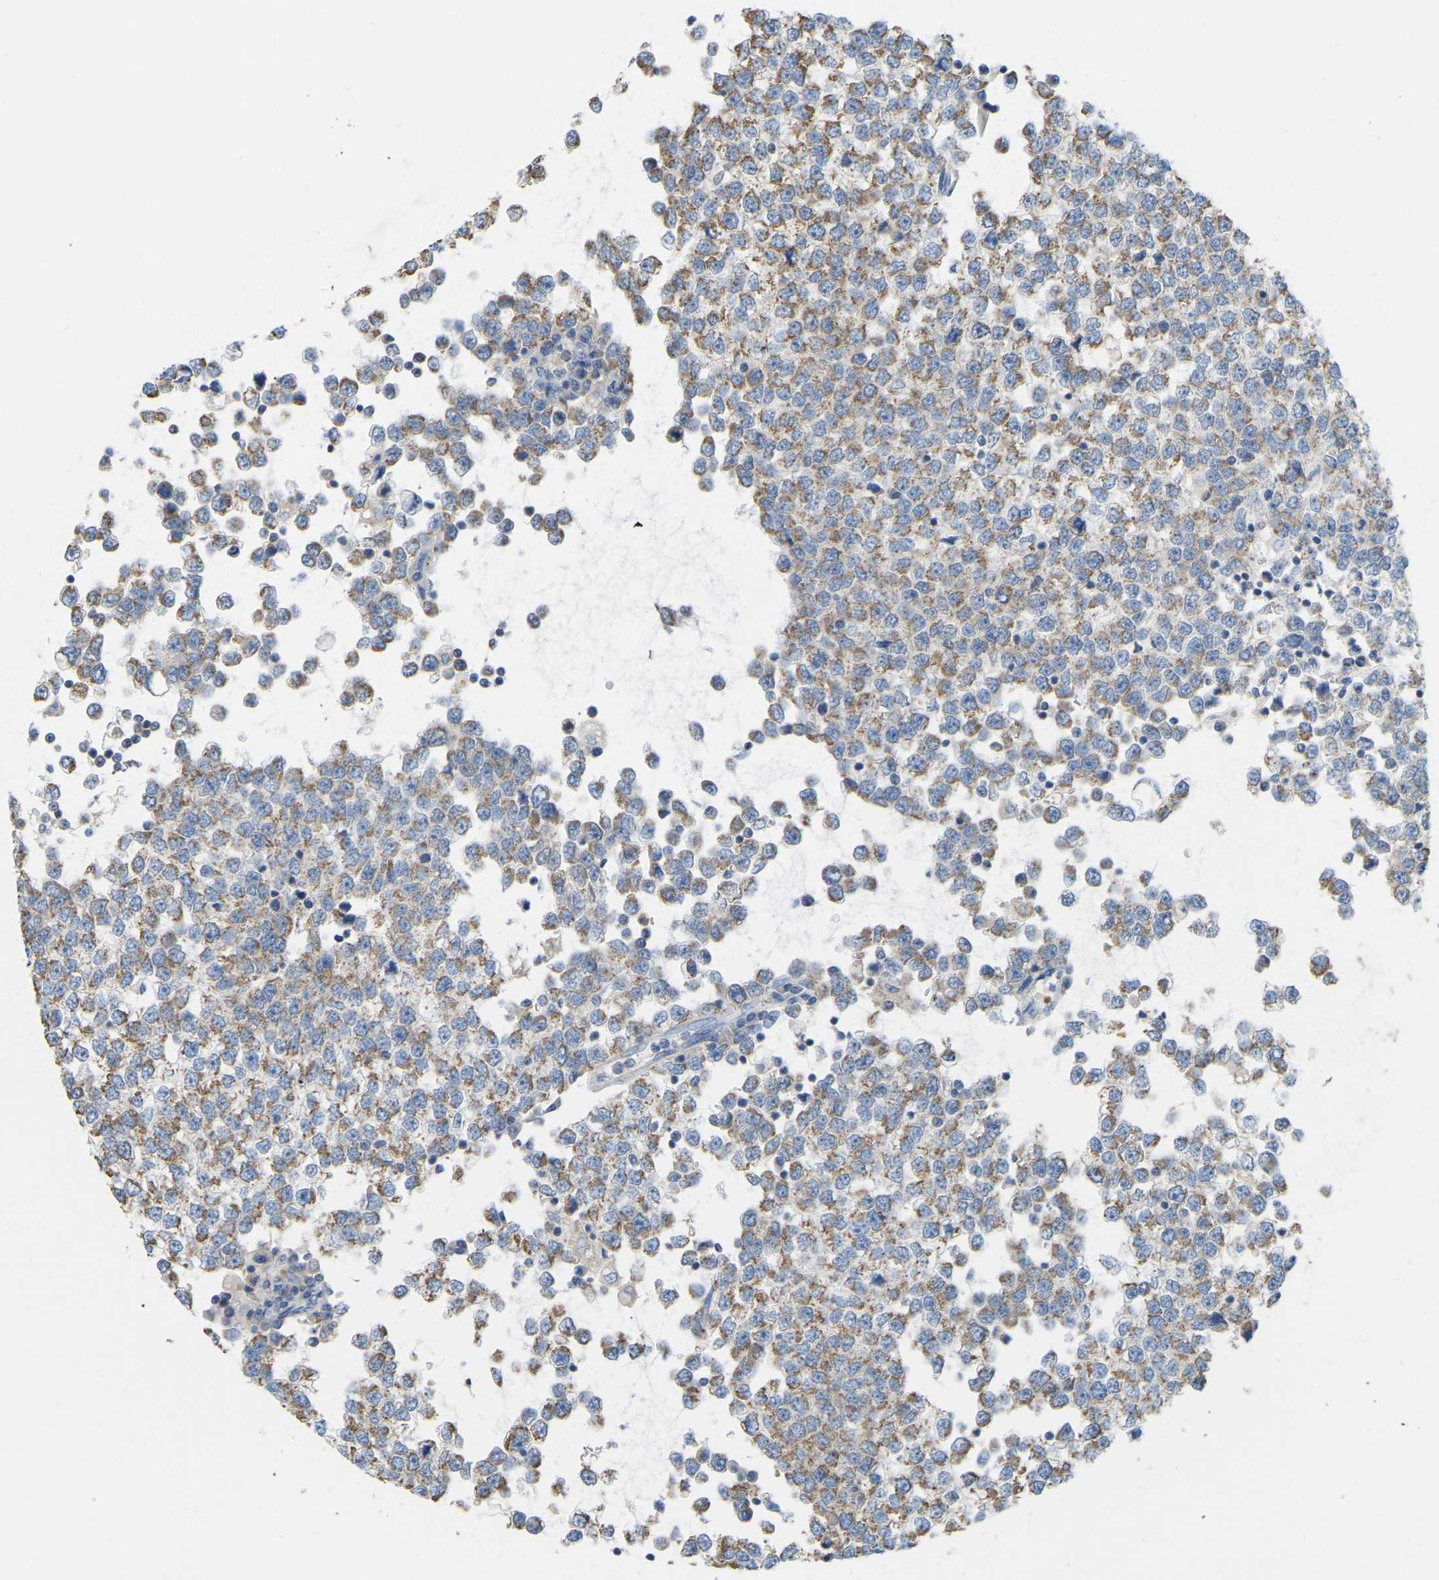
{"staining": {"intensity": "moderate", "quantity": ">75%", "location": "cytoplasmic/membranous"}, "tissue": "testis cancer", "cell_type": "Tumor cells", "image_type": "cancer", "snomed": [{"axis": "morphology", "description": "Seminoma, NOS"}, {"axis": "topography", "description": "Testis"}], "caption": "Seminoma (testis) stained with a brown dye shows moderate cytoplasmic/membranous positive staining in about >75% of tumor cells.", "gene": "SERPINB5", "patient": {"sex": "male", "age": 65}}